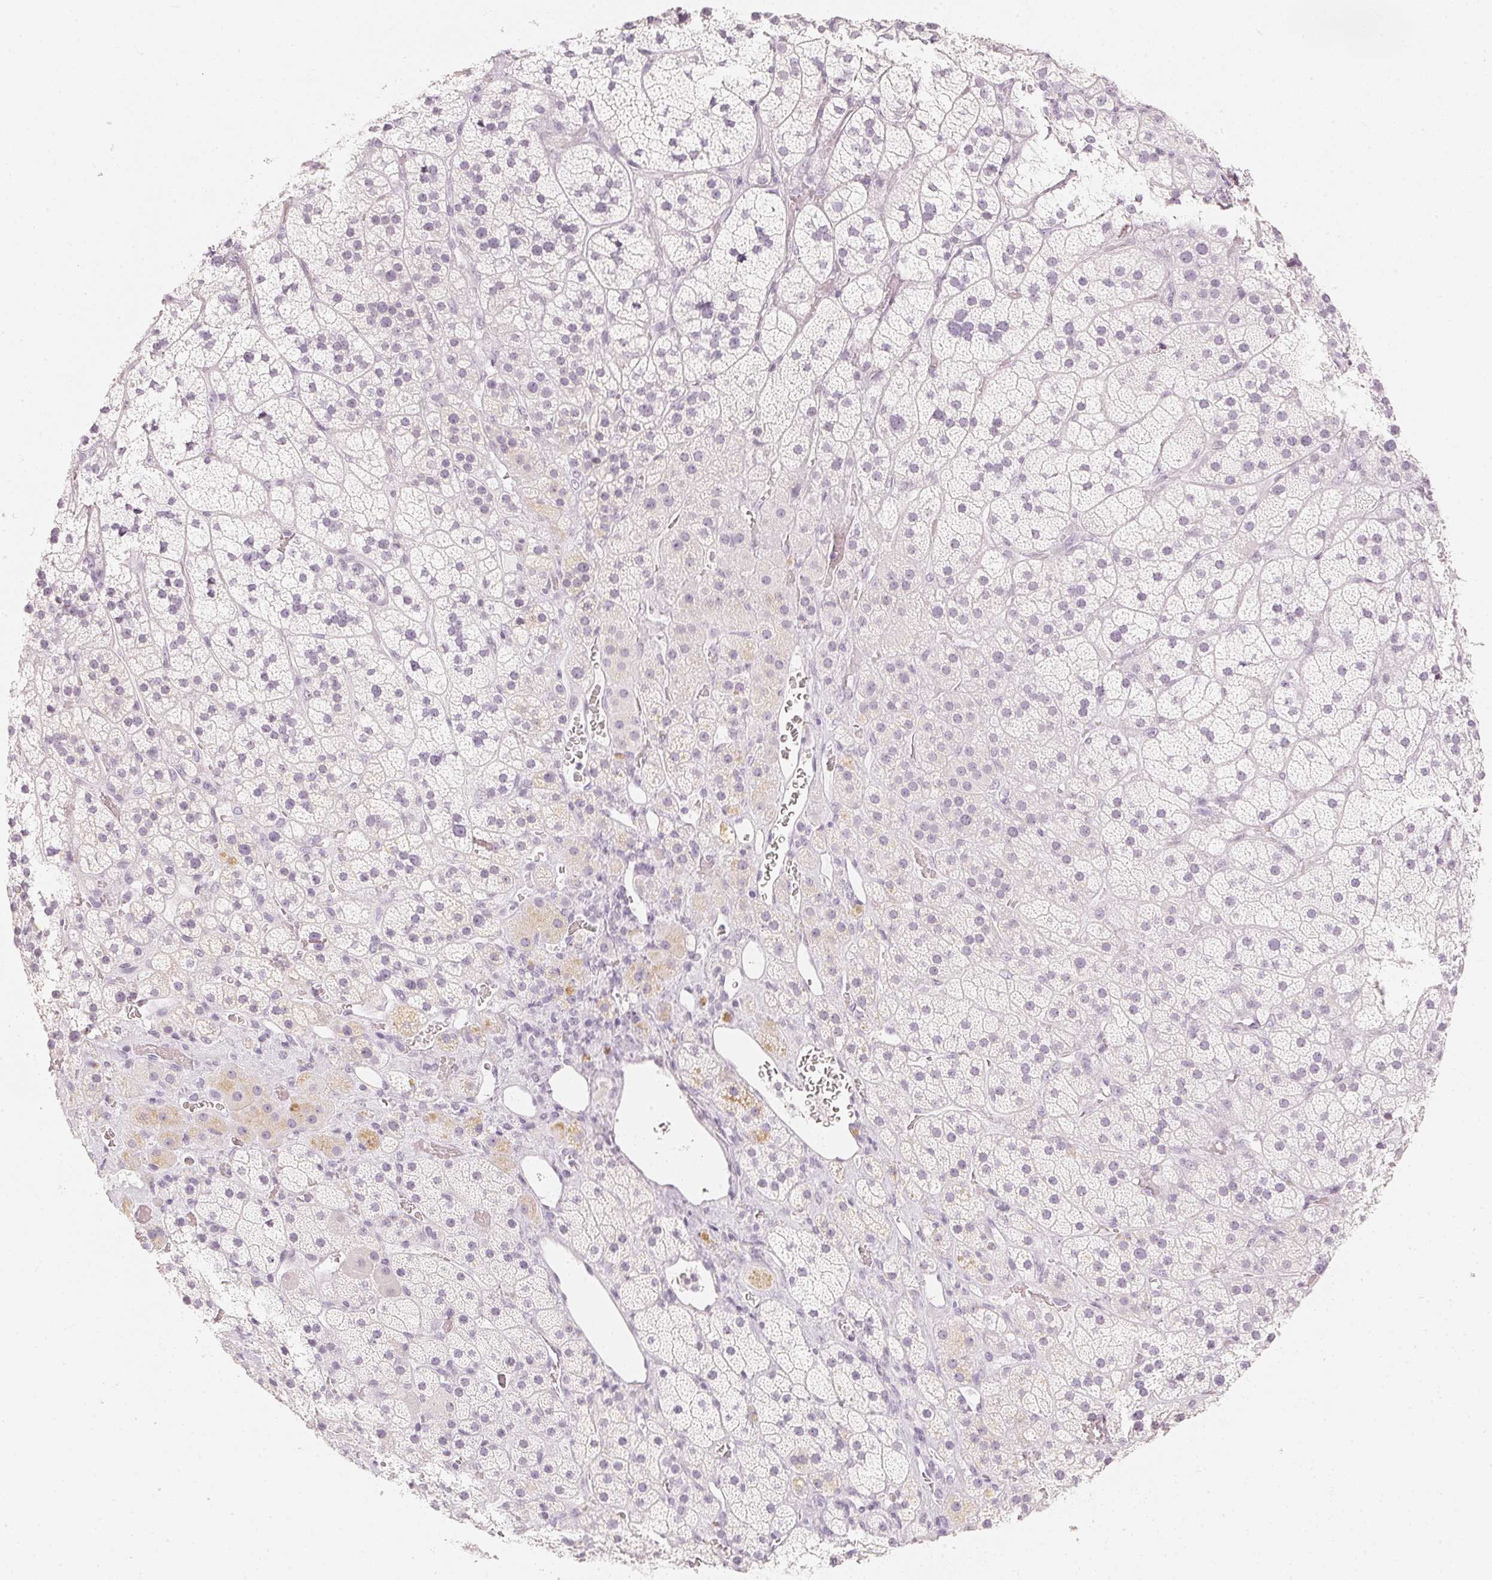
{"staining": {"intensity": "negative", "quantity": "none", "location": "none"}, "tissue": "adrenal gland", "cell_type": "Glandular cells", "image_type": "normal", "snomed": [{"axis": "morphology", "description": "Normal tissue, NOS"}, {"axis": "topography", "description": "Adrenal gland"}], "caption": "Immunohistochemical staining of normal human adrenal gland demonstrates no significant positivity in glandular cells. (Stains: DAB IHC with hematoxylin counter stain, Microscopy: brightfield microscopy at high magnification).", "gene": "SLC22A8", "patient": {"sex": "male", "age": 57}}